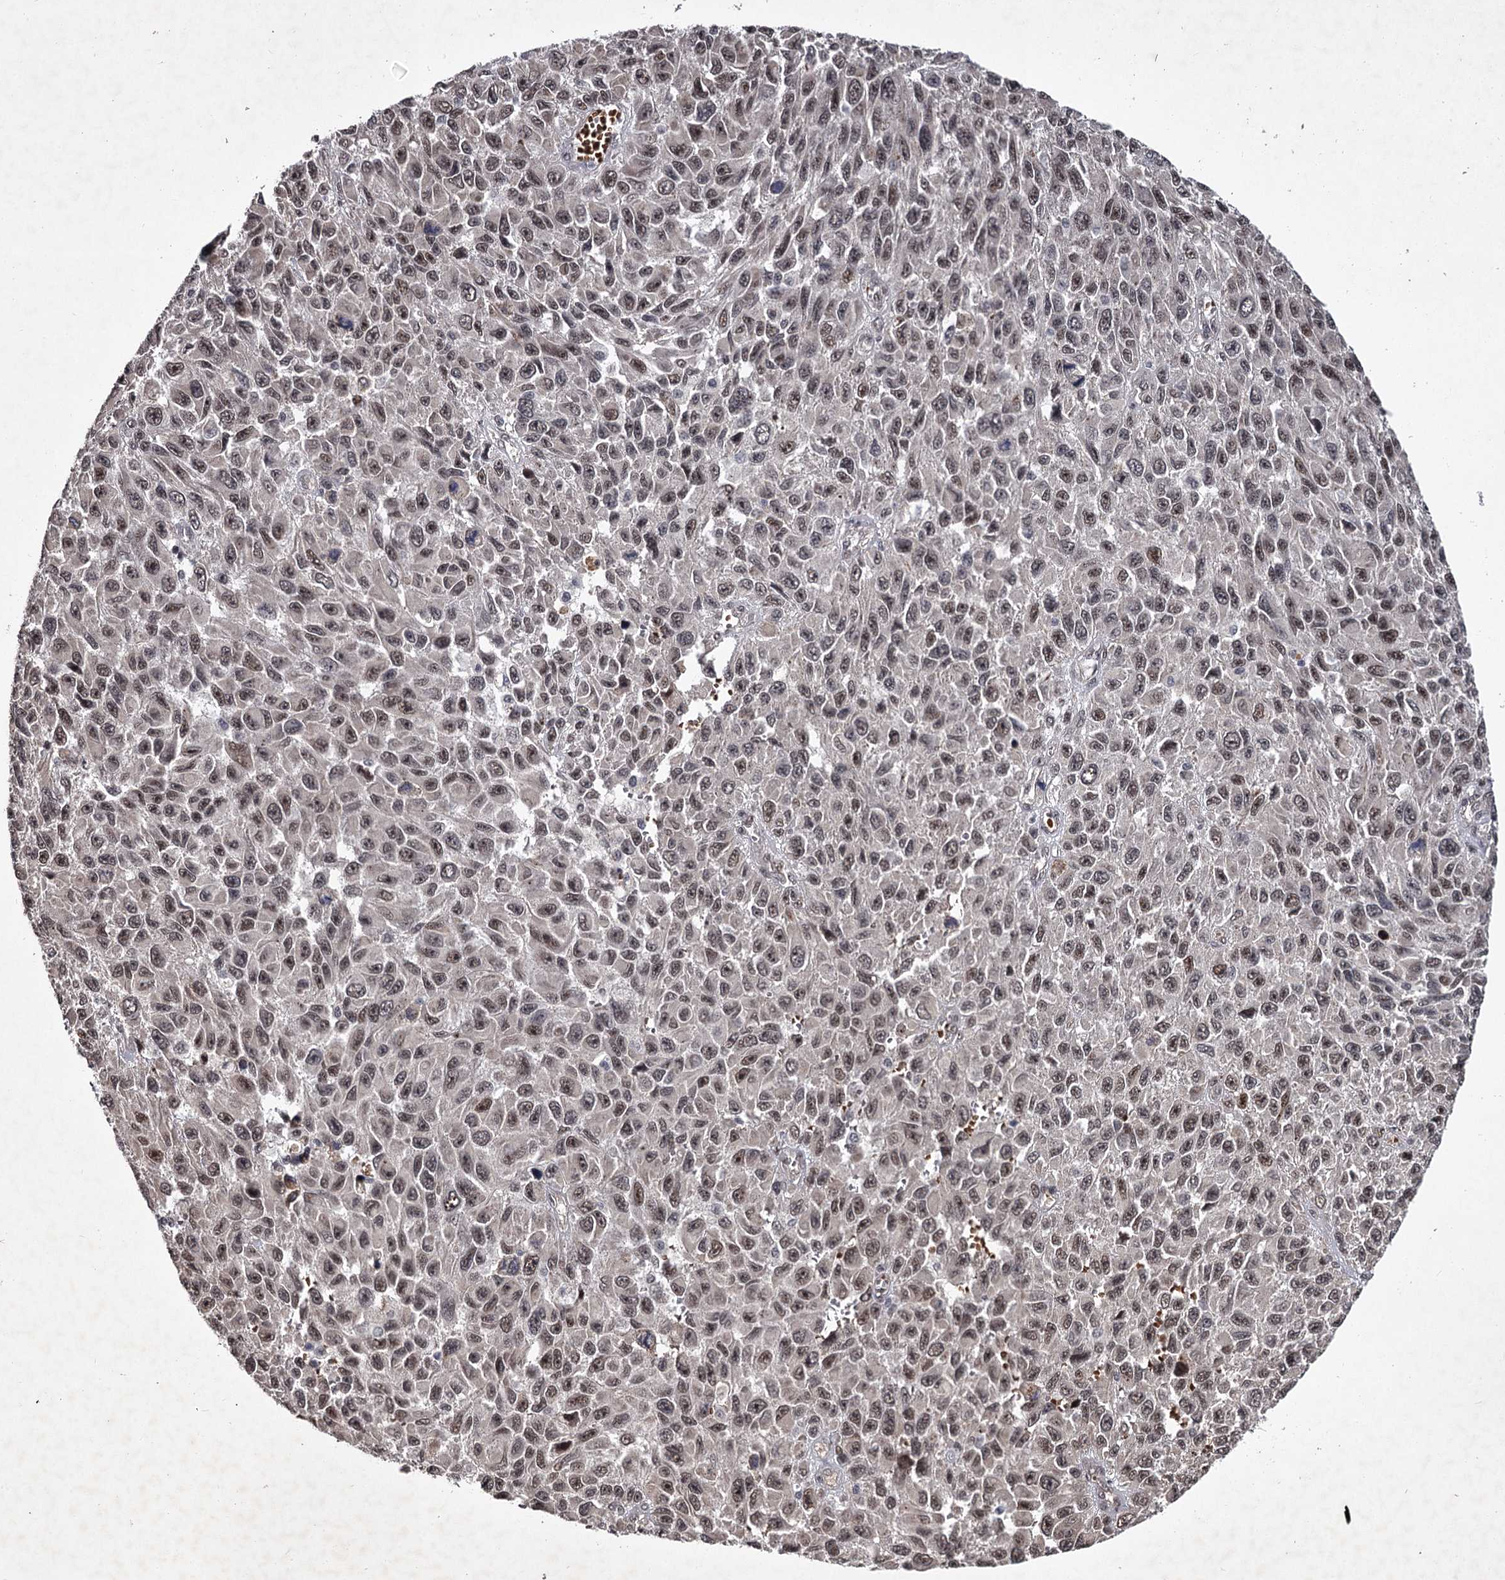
{"staining": {"intensity": "weak", "quantity": "25%-75%", "location": "nuclear"}, "tissue": "melanoma", "cell_type": "Tumor cells", "image_type": "cancer", "snomed": [{"axis": "morphology", "description": "Normal tissue, NOS"}, {"axis": "morphology", "description": "Malignant melanoma, NOS"}, {"axis": "topography", "description": "Skin"}], "caption": "Immunohistochemical staining of malignant melanoma exhibits weak nuclear protein staining in about 25%-75% of tumor cells.", "gene": "RNF44", "patient": {"sex": "female", "age": 96}}